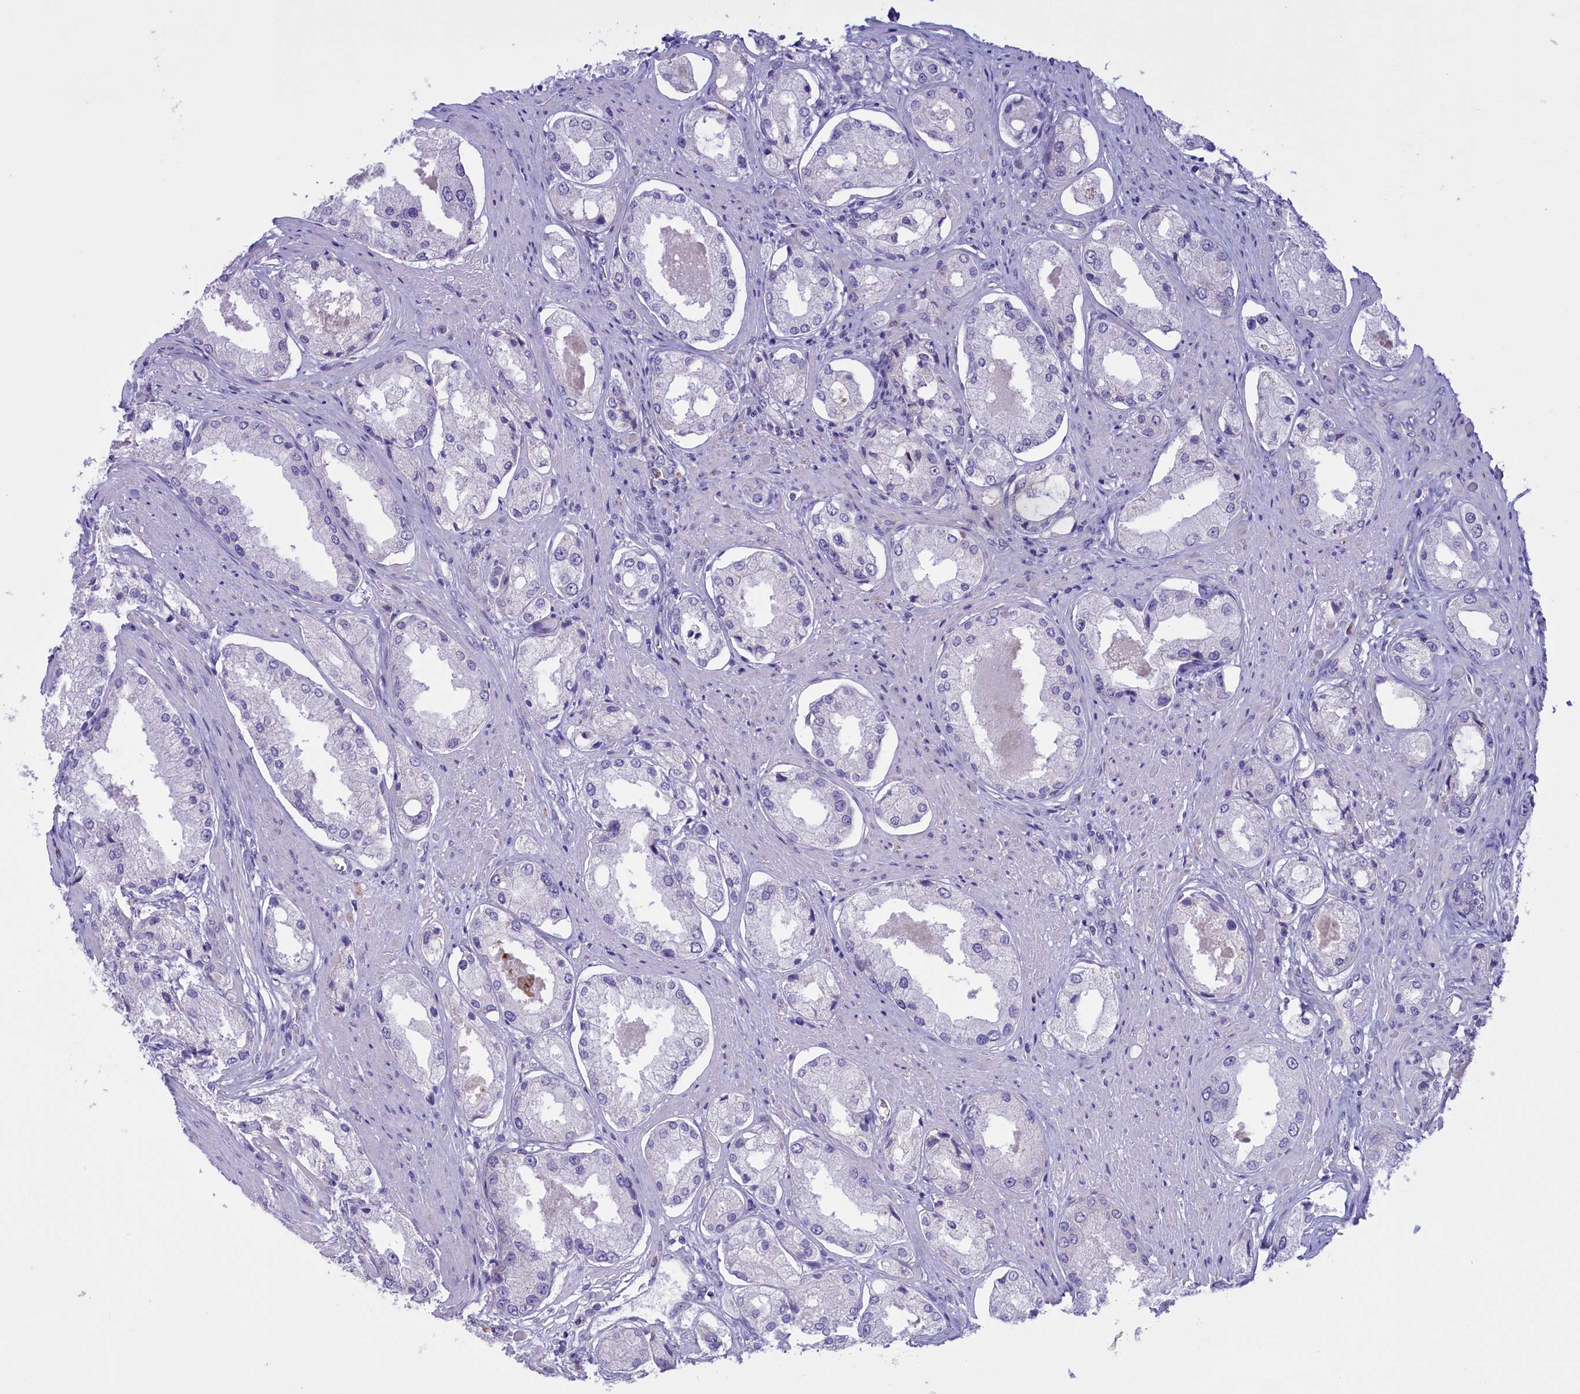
{"staining": {"intensity": "negative", "quantity": "none", "location": "none"}, "tissue": "prostate cancer", "cell_type": "Tumor cells", "image_type": "cancer", "snomed": [{"axis": "morphology", "description": "Adenocarcinoma, Low grade"}, {"axis": "topography", "description": "Prostate"}], "caption": "This is an immunohistochemistry micrograph of prostate cancer. There is no staining in tumor cells.", "gene": "FAM149B1", "patient": {"sex": "male", "age": 68}}